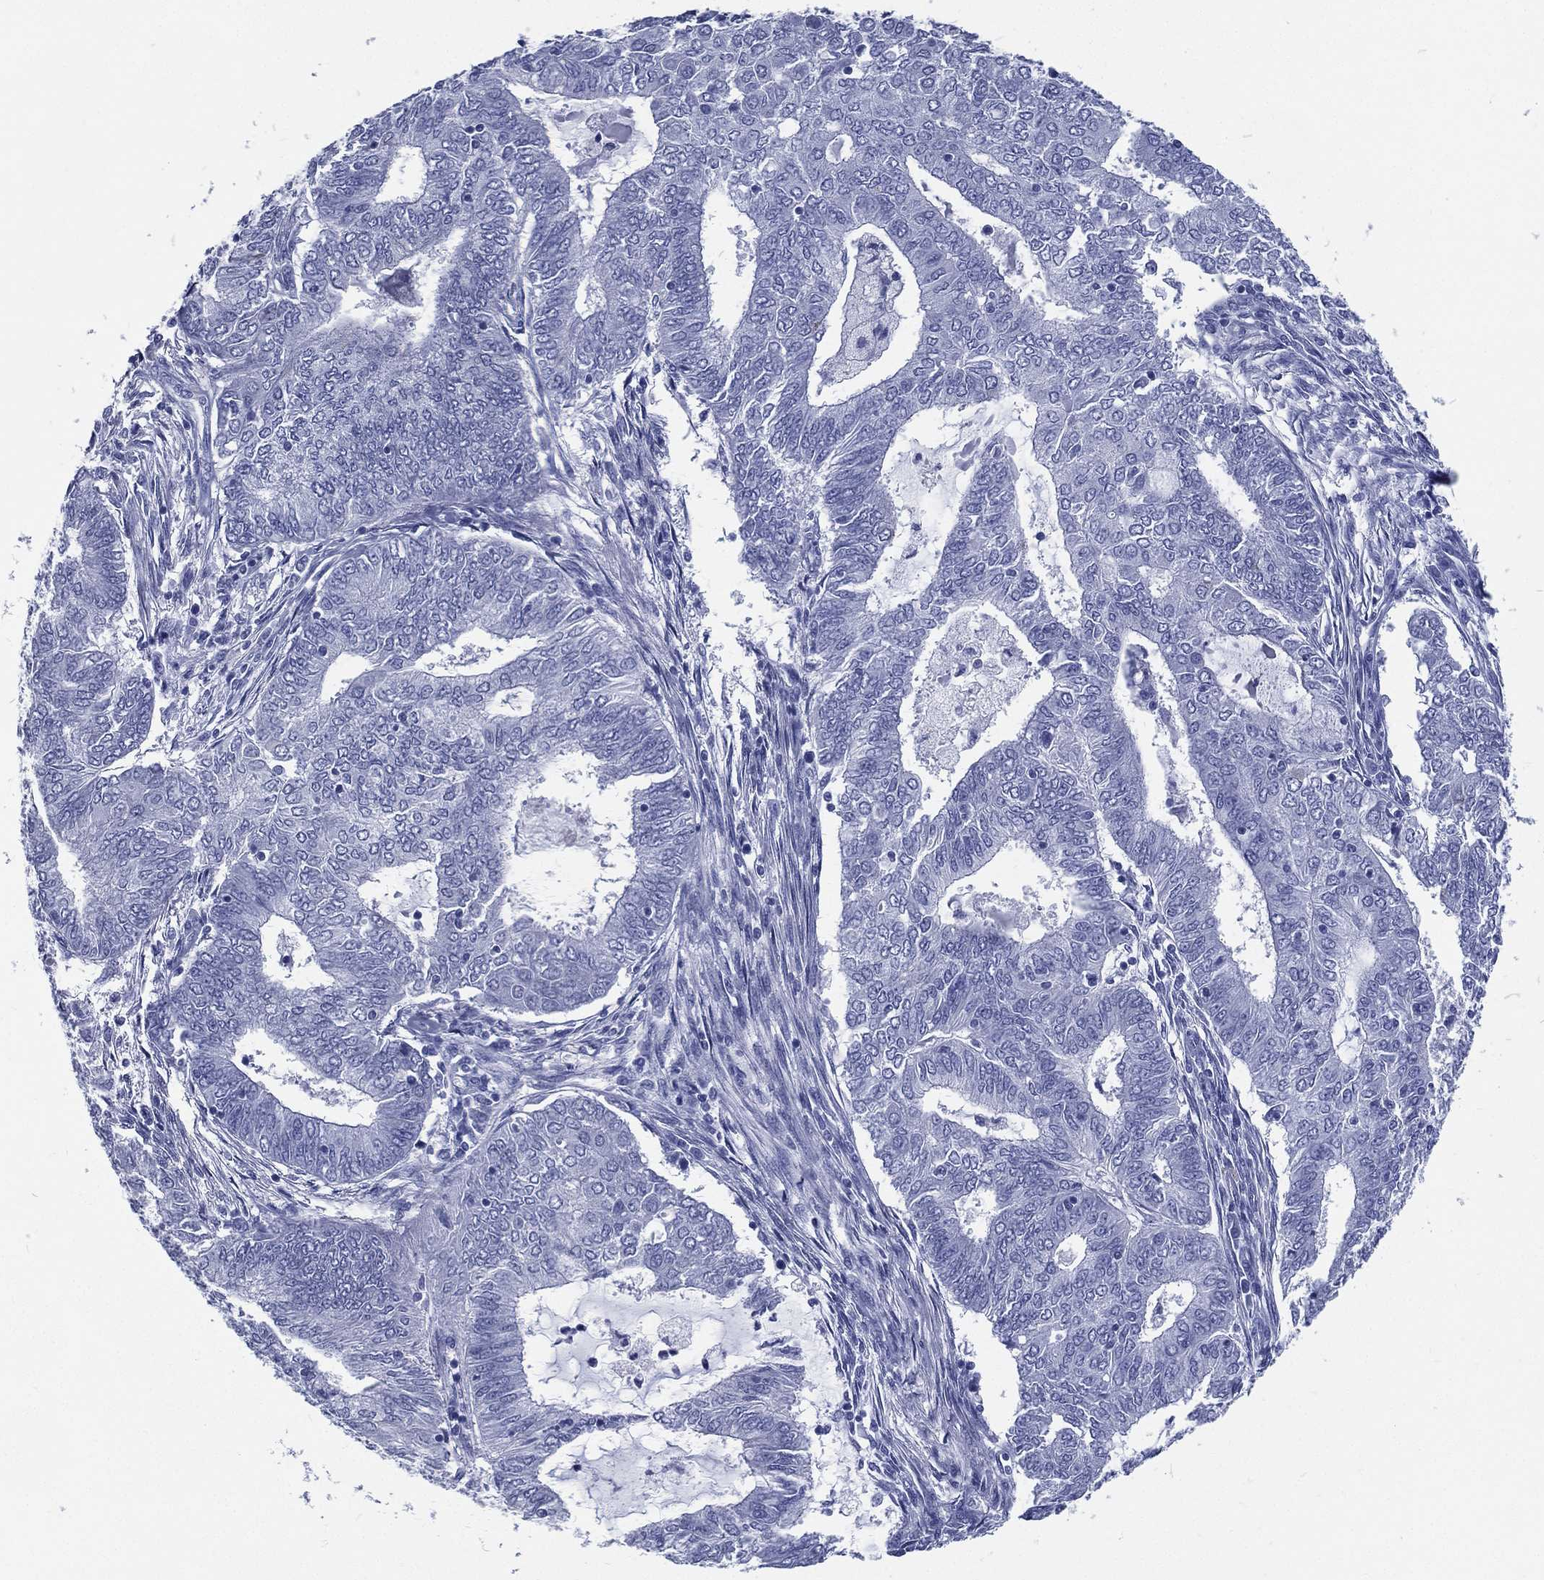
{"staining": {"intensity": "negative", "quantity": "none", "location": "none"}, "tissue": "endometrial cancer", "cell_type": "Tumor cells", "image_type": "cancer", "snomed": [{"axis": "morphology", "description": "Adenocarcinoma, NOS"}, {"axis": "topography", "description": "Endometrium"}], "caption": "DAB (3,3'-diaminobenzidine) immunohistochemical staining of endometrial adenocarcinoma shows no significant positivity in tumor cells.", "gene": "RSPH4A", "patient": {"sex": "female", "age": 62}}